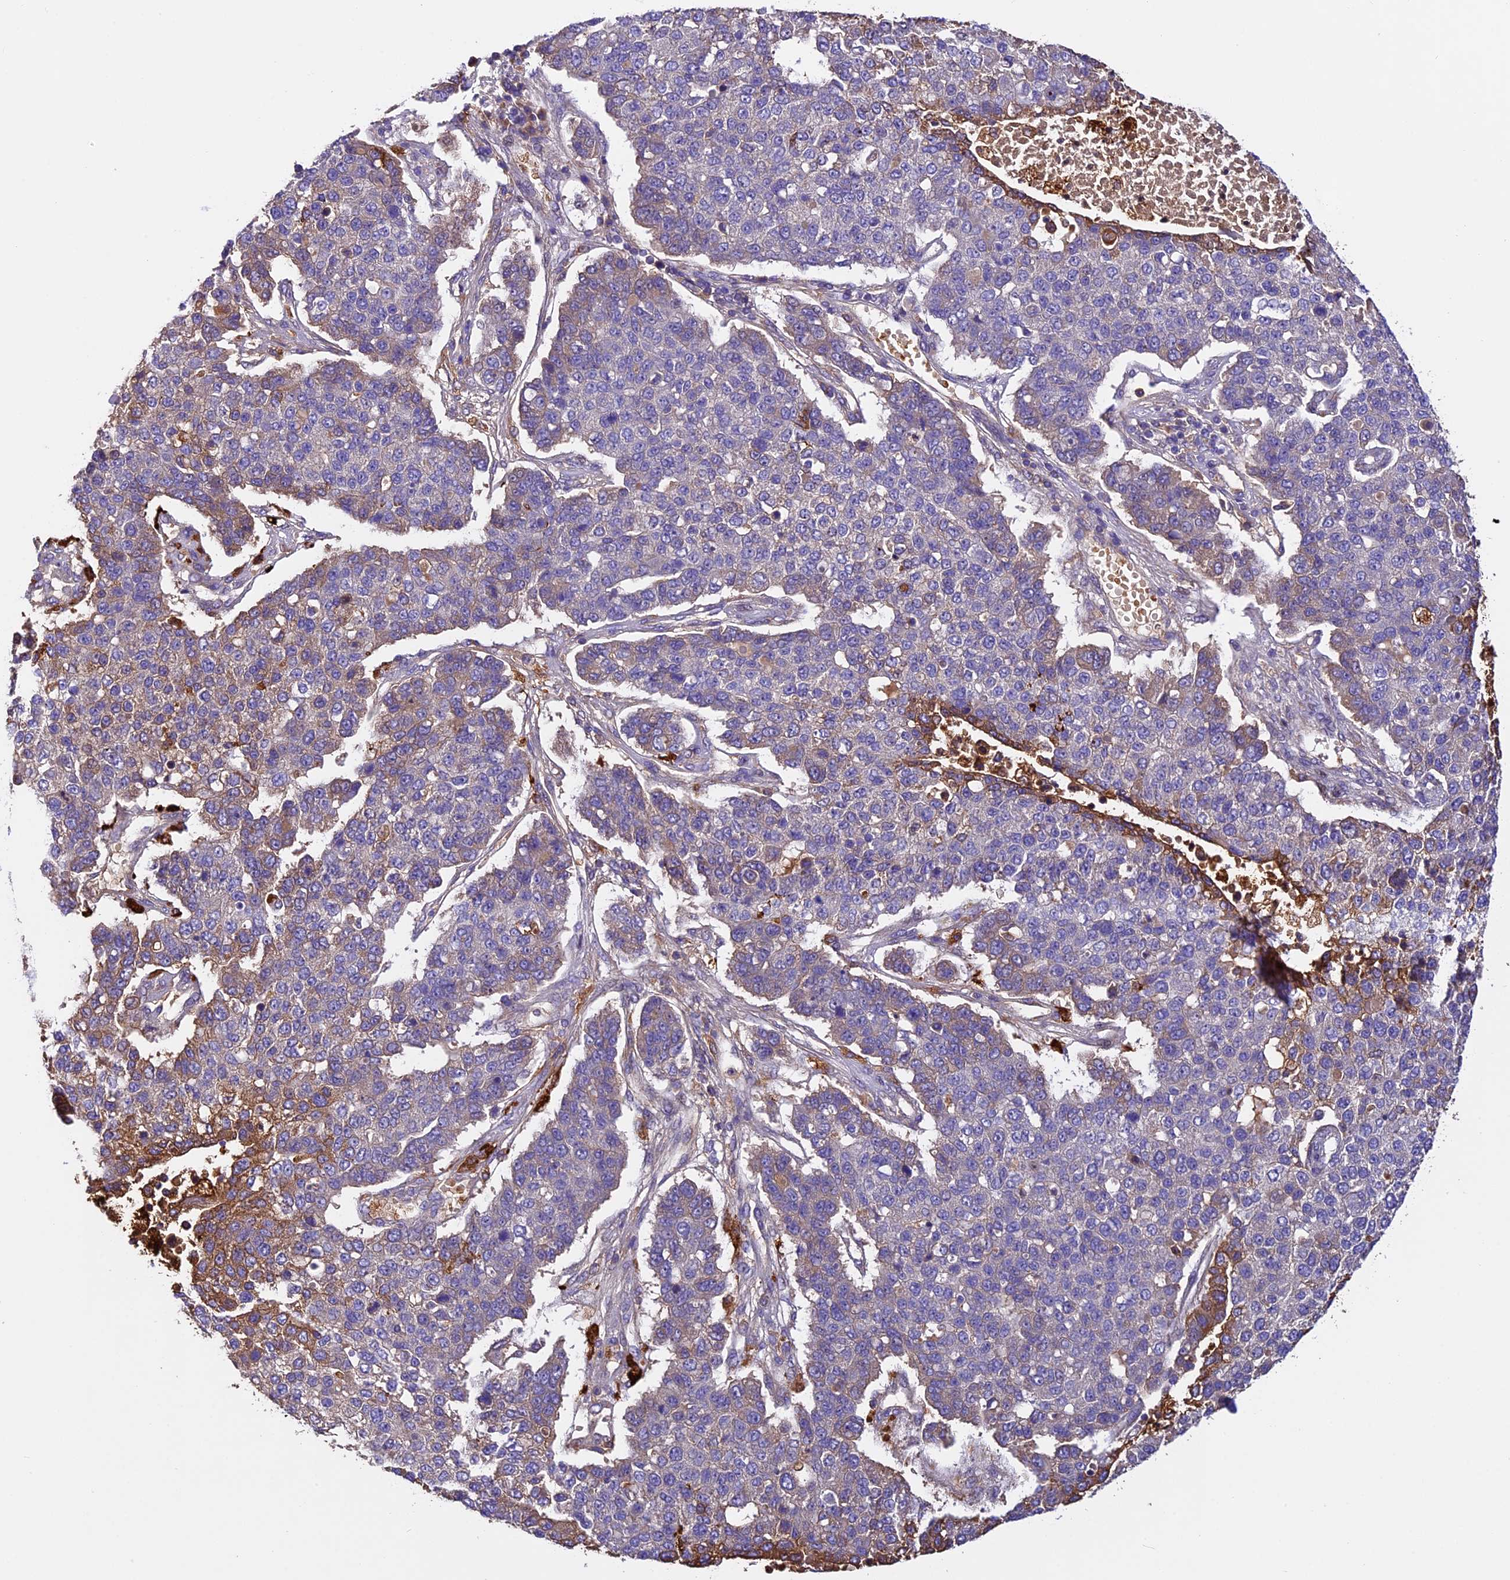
{"staining": {"intensity": "moderate", "quantity": "<25%", "location": "cytoplasmic/membranous"}, "tissue": "pancreatic cancer", "cell_type": "Tumor cells", "image_type": "cancer", "snomed": [{"axis": "morphology", "description": "Adenocarcinoma, NOS"}, {"axis": "topography", "description": "Pancreas"}], "caption": "IHC photomicrograph of neoplastic tissue: pancreatic adenocarcinoma stained using immunohistochemistry reveals low levels of moderate protein expression localized specifically in the cytoplasmic/membranous of tumor cells, appearing as a cytoplasmic/membranous brown color.", "gene": "CILP2", "patient": {"sex": "female", "age": 61}}